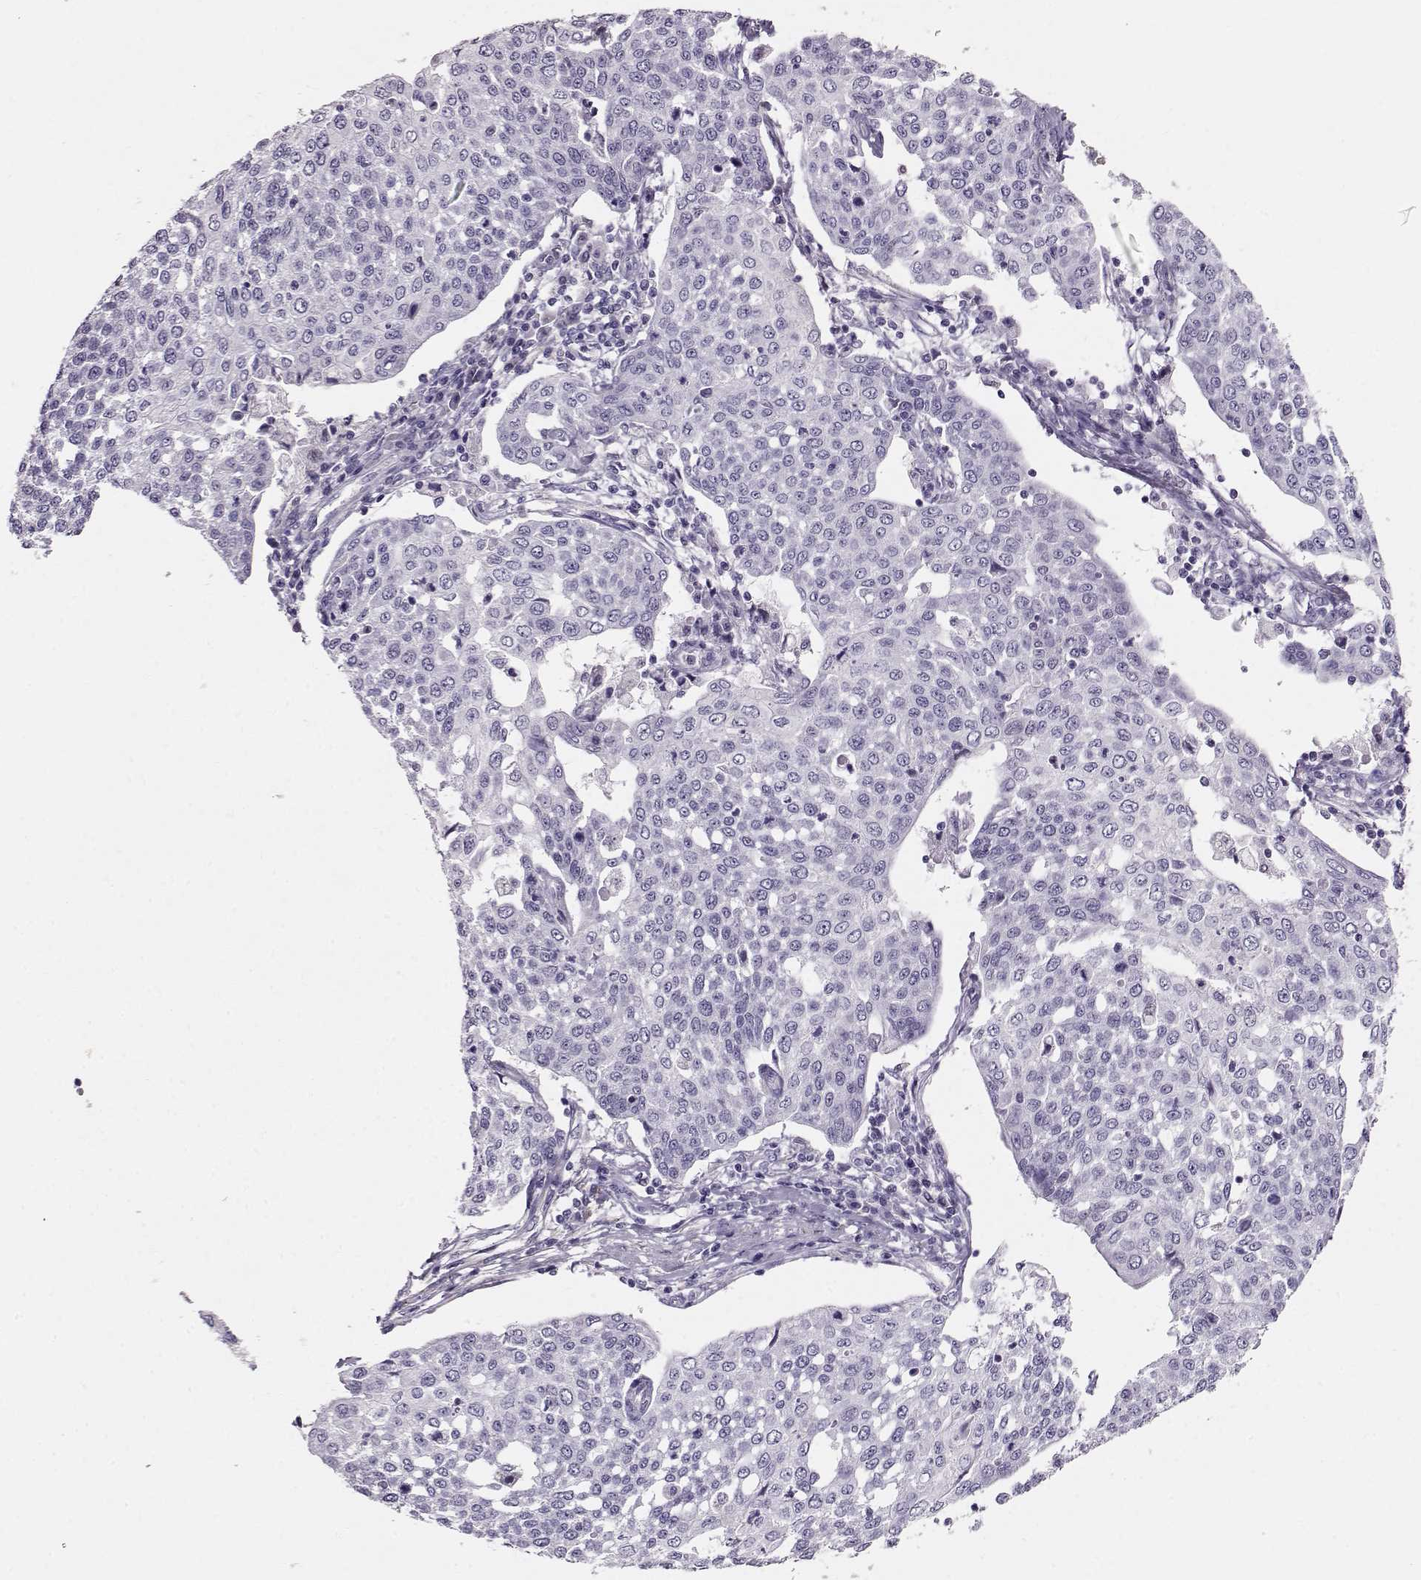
{"staining": {"intensity": "negative", "quantity": "none", "location": "none"}, "tissue": "cervical cancer", "cell_type": "Tumor cells", "image_type": "cancer", "snomed": [{"axis": "morphology", "description": "Squamous cell carcinoma, NOS"}, {"axis": "topography", "description": "Cervix"}], "caption": "This is an IHC micrograph of squamous cell carcinoma (cervical). There is no expression in tumor cells.", "gene": "RBM44", "patient": {"sex": "female", "age": 34}}